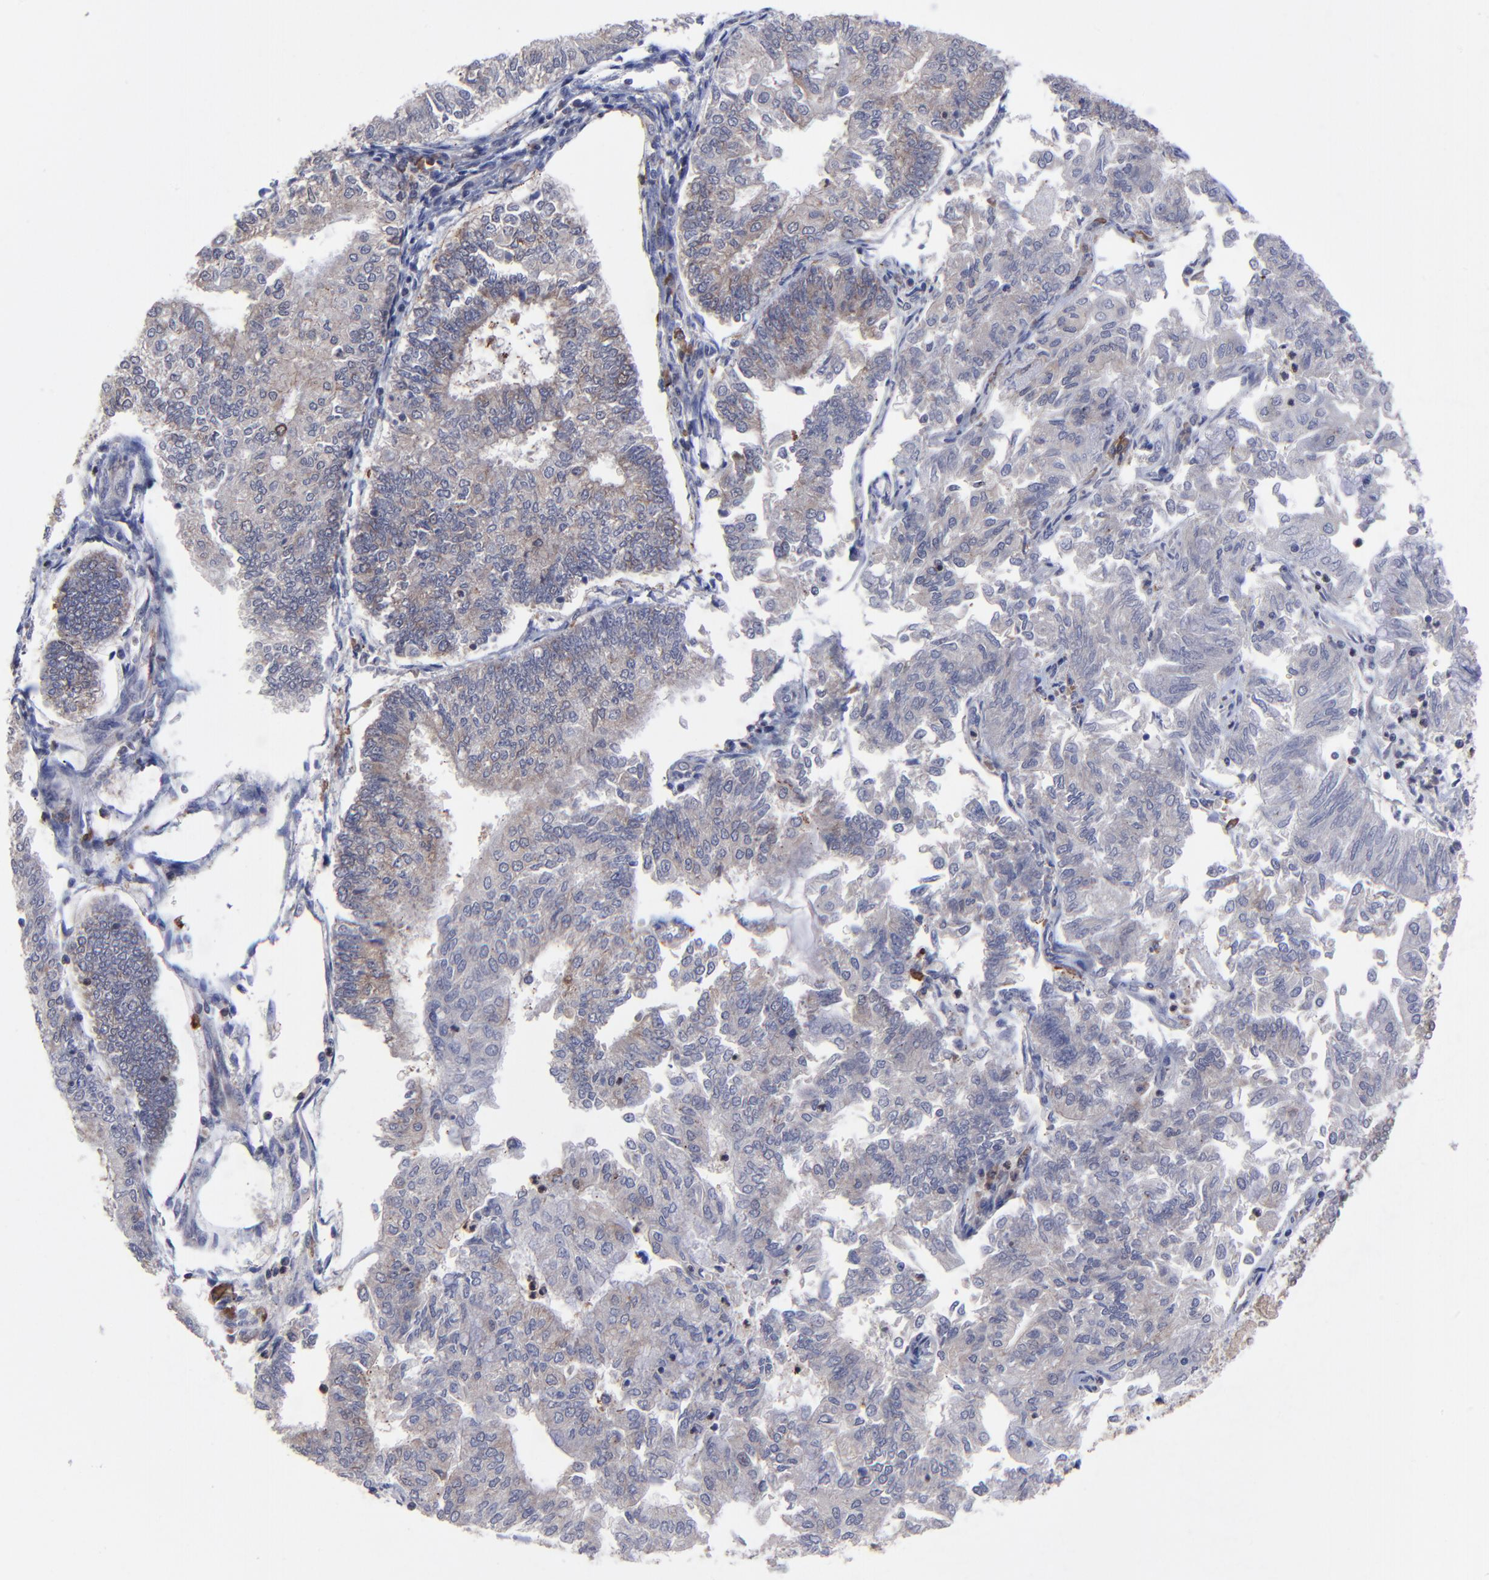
{"staining": {"intensity": "weak", "quantity": "25%-75%", "location": "cytoplasmic/membranous"}, "tissue": "endometrial cancer", "cell_type": "Tumor cells", "image_type": "cancer", "snomed": [{"axis": "morphology", "description": "Adenocarcinoma, NOS"}, {"axis": "topography", "description": "Endometrium"}], "caption": "Tumor cells show low levels of weak cytoplasmic/membranous staining in approximately 25%-75% of cells in human endometrial cancer (adenocarcinoma). (Brightfield microscopy of DAB IHC at high magnification).", "gene": "ZNF419", "patient": {"sex": "female", "age": 59}}